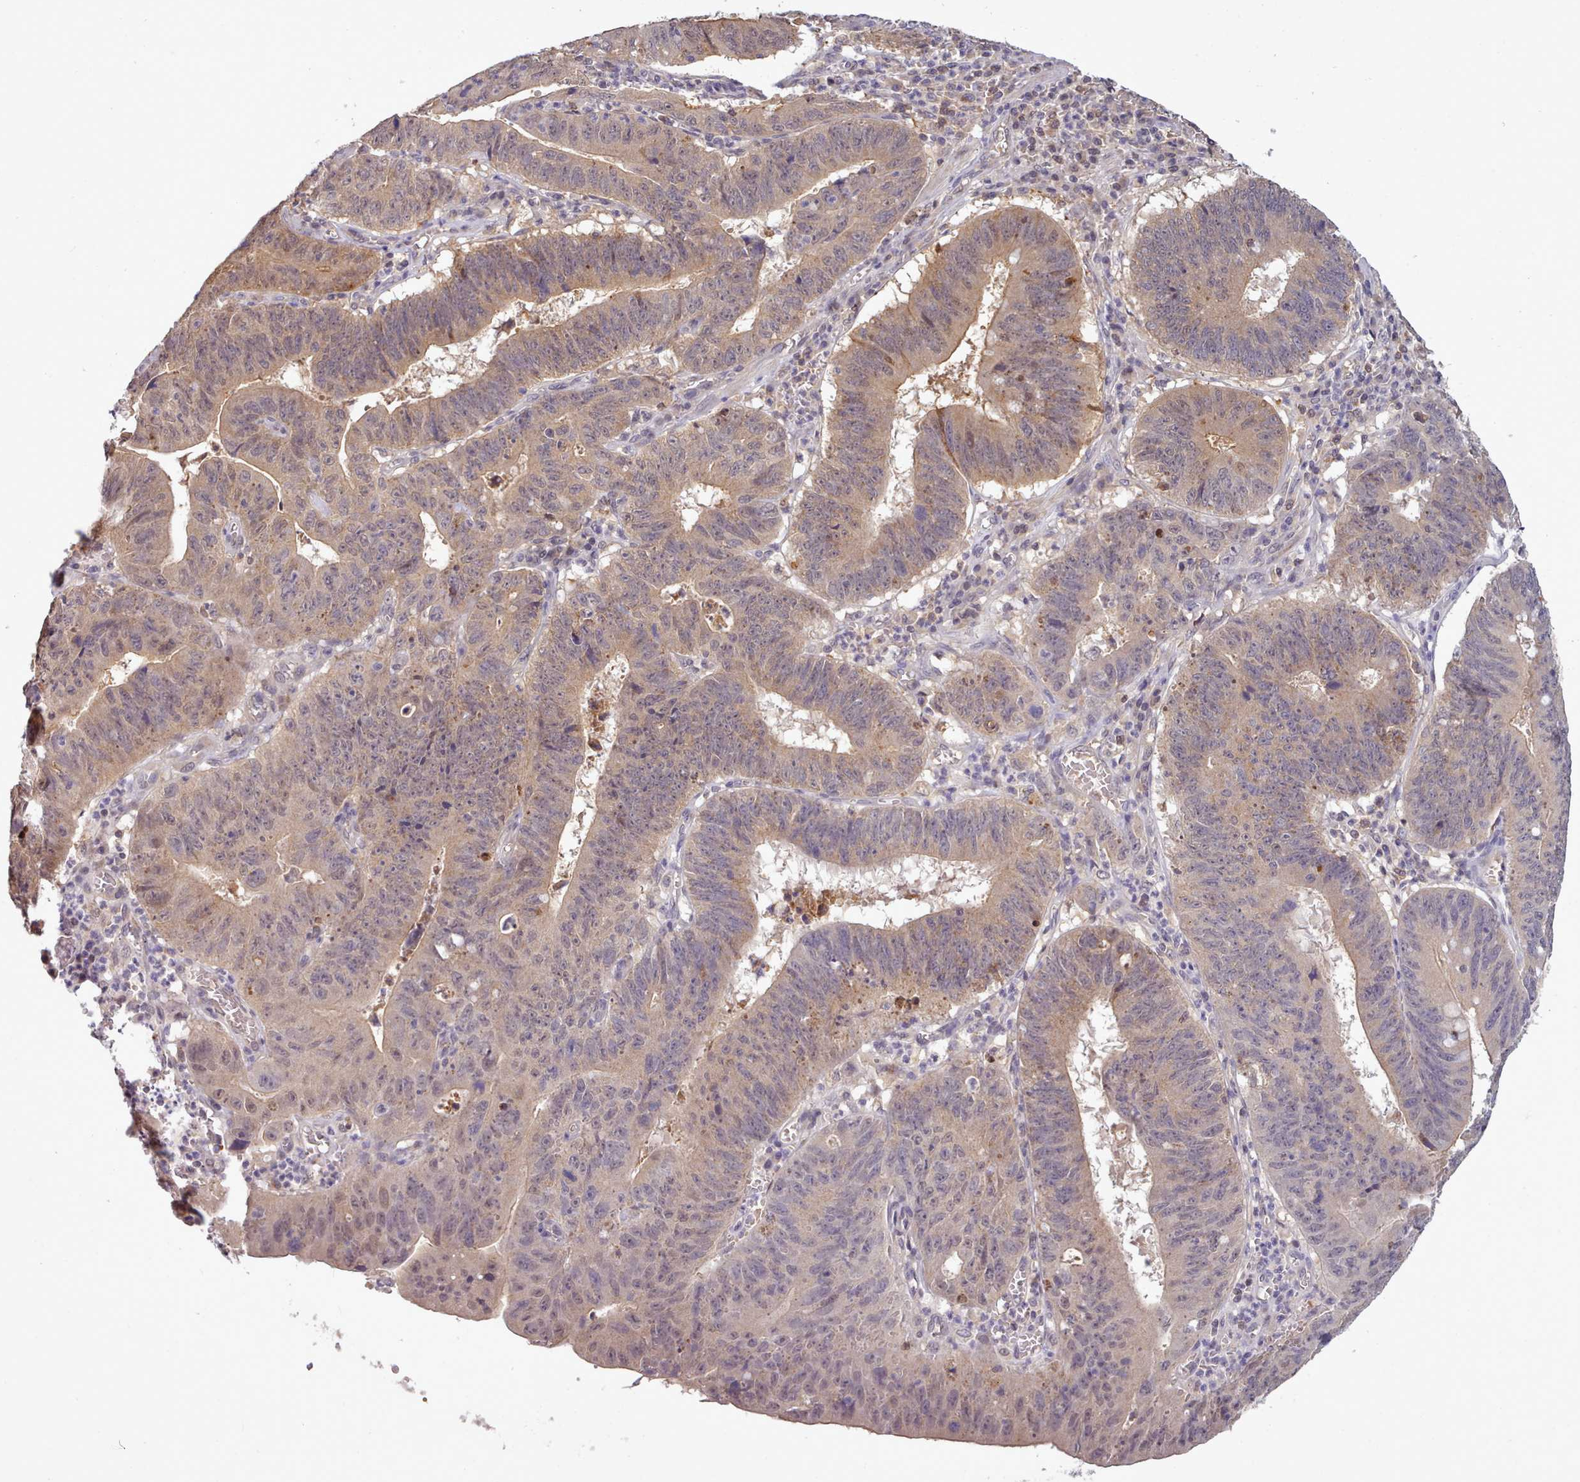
{"staining": {"intensity": "moderate", "quantity": ">75%", "location": "cytoplasmic/membranous"}, "tissue": "stomach cancer", "cell_type": "Tumor cells", "image_type": "cancer", "snomed": [{"axis": "morphology", "description": "Adenocarcinoma, NOS"}, {"axis": "topography", "description": "Stomach"}], "caption": "A brown stain labels moderate cytoplasmic/membranous positivity of a protein in stomach cancer (adenocarcinoma) tumor cells. (Brightfield microscopy of DAB IHC at high magnification).", "gene": "ARL17A", "patient": {"sex": "male", "age": 59}}